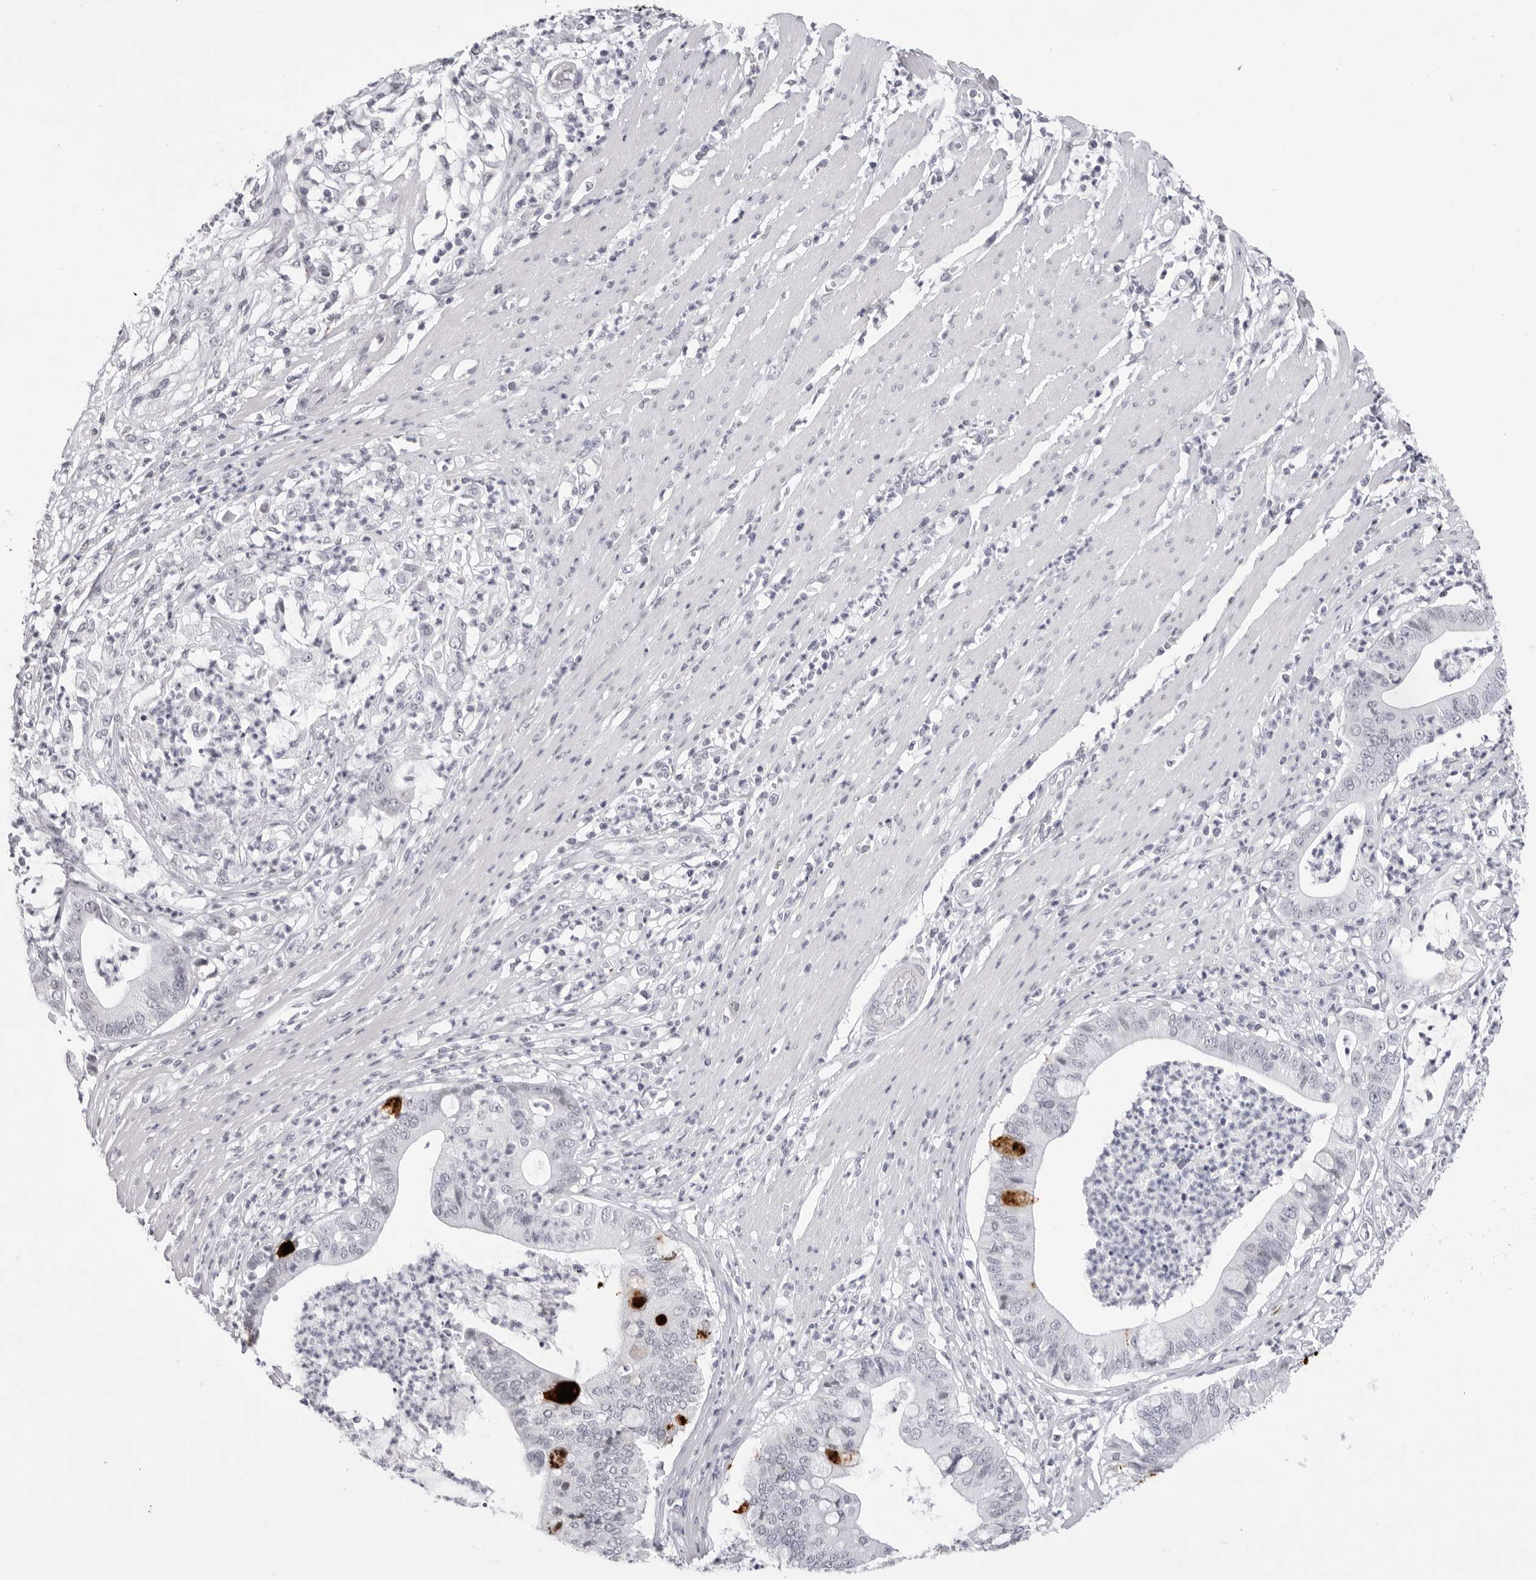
{"staining": {"intensity": "negative", "quantity": "none", "location": "none"}, "tissue": "pancreatic cancer", "cell_type": "Tumor cells", "image_type": "cancer", "snomed": [{"axis": "morphology", "description": "Adenocarcinoma, NOS"}, {"axis": "topography", "description": "Pancreas"}], "caption": "This is an immunohistochemistry (IHC) image of human pancreatic cancer. There is no positivity in tumor cells.", "gene": "KLK12", "patient": {"sex": "male", "age": 69}}